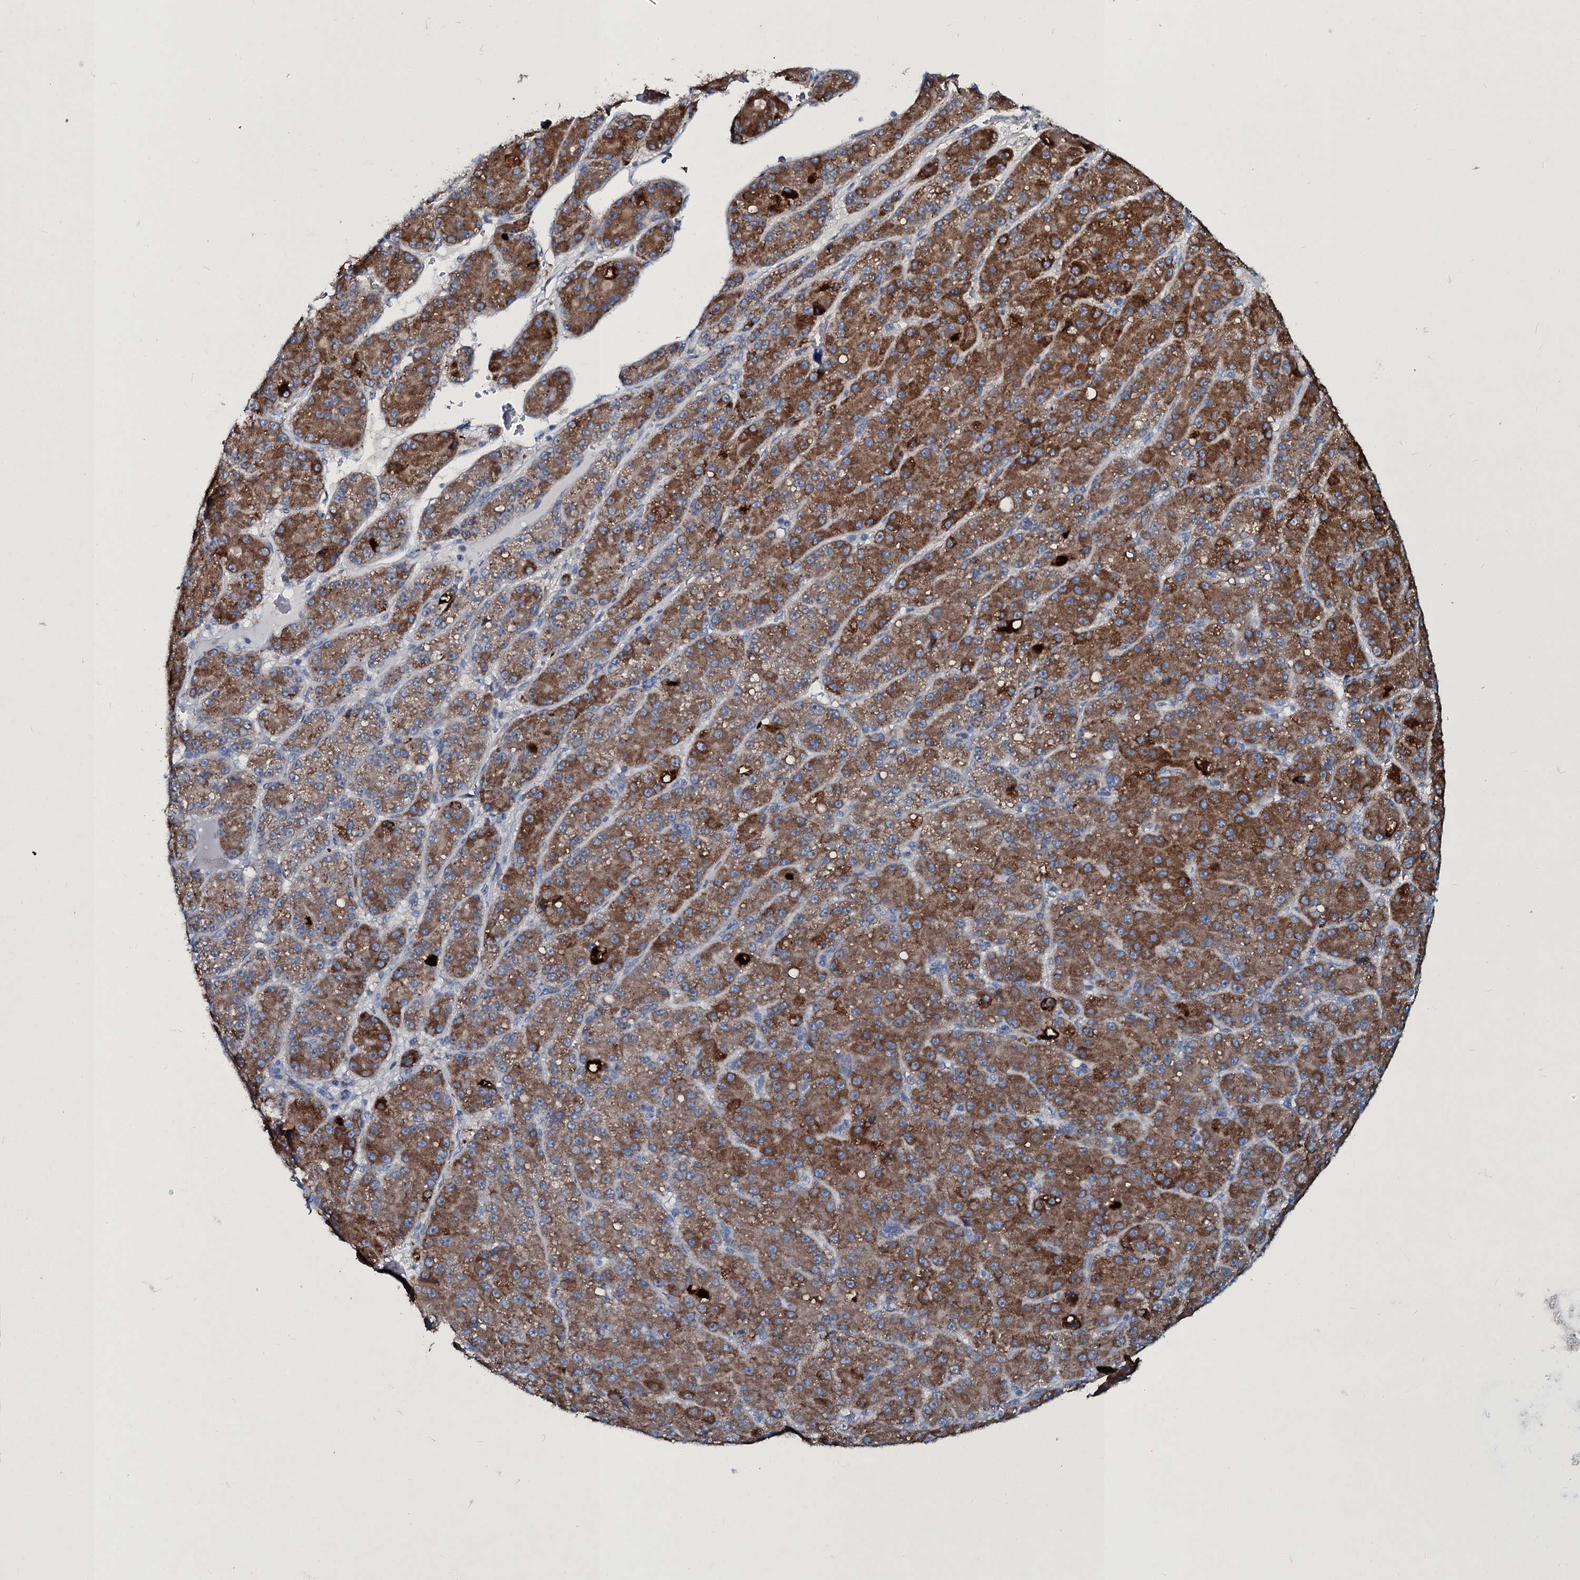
{"staining": {"intensity": "strong", "quantity": ">75%", "location": "cytoplasmic/membranous"}, "tissue": "liver cancer", "cell_type": "Tumor cells", "image_type": "cancer", "snomed": [{"axis": "morphology", "description": "Carcinoma, Hepatocellular, NOS"}, {"axis": "topography", "description": "Liver"}], "caption": "DAB (3,3'-diaminobenzidine) immunohistochemical staining of human liver hepatocellular carcinoma demonstrates strong cytoplasmic/membranous protein expression in about >75% of tumor cells.", "gene": "TPGS2", "patient": {"sex": "male", "age": 67}}